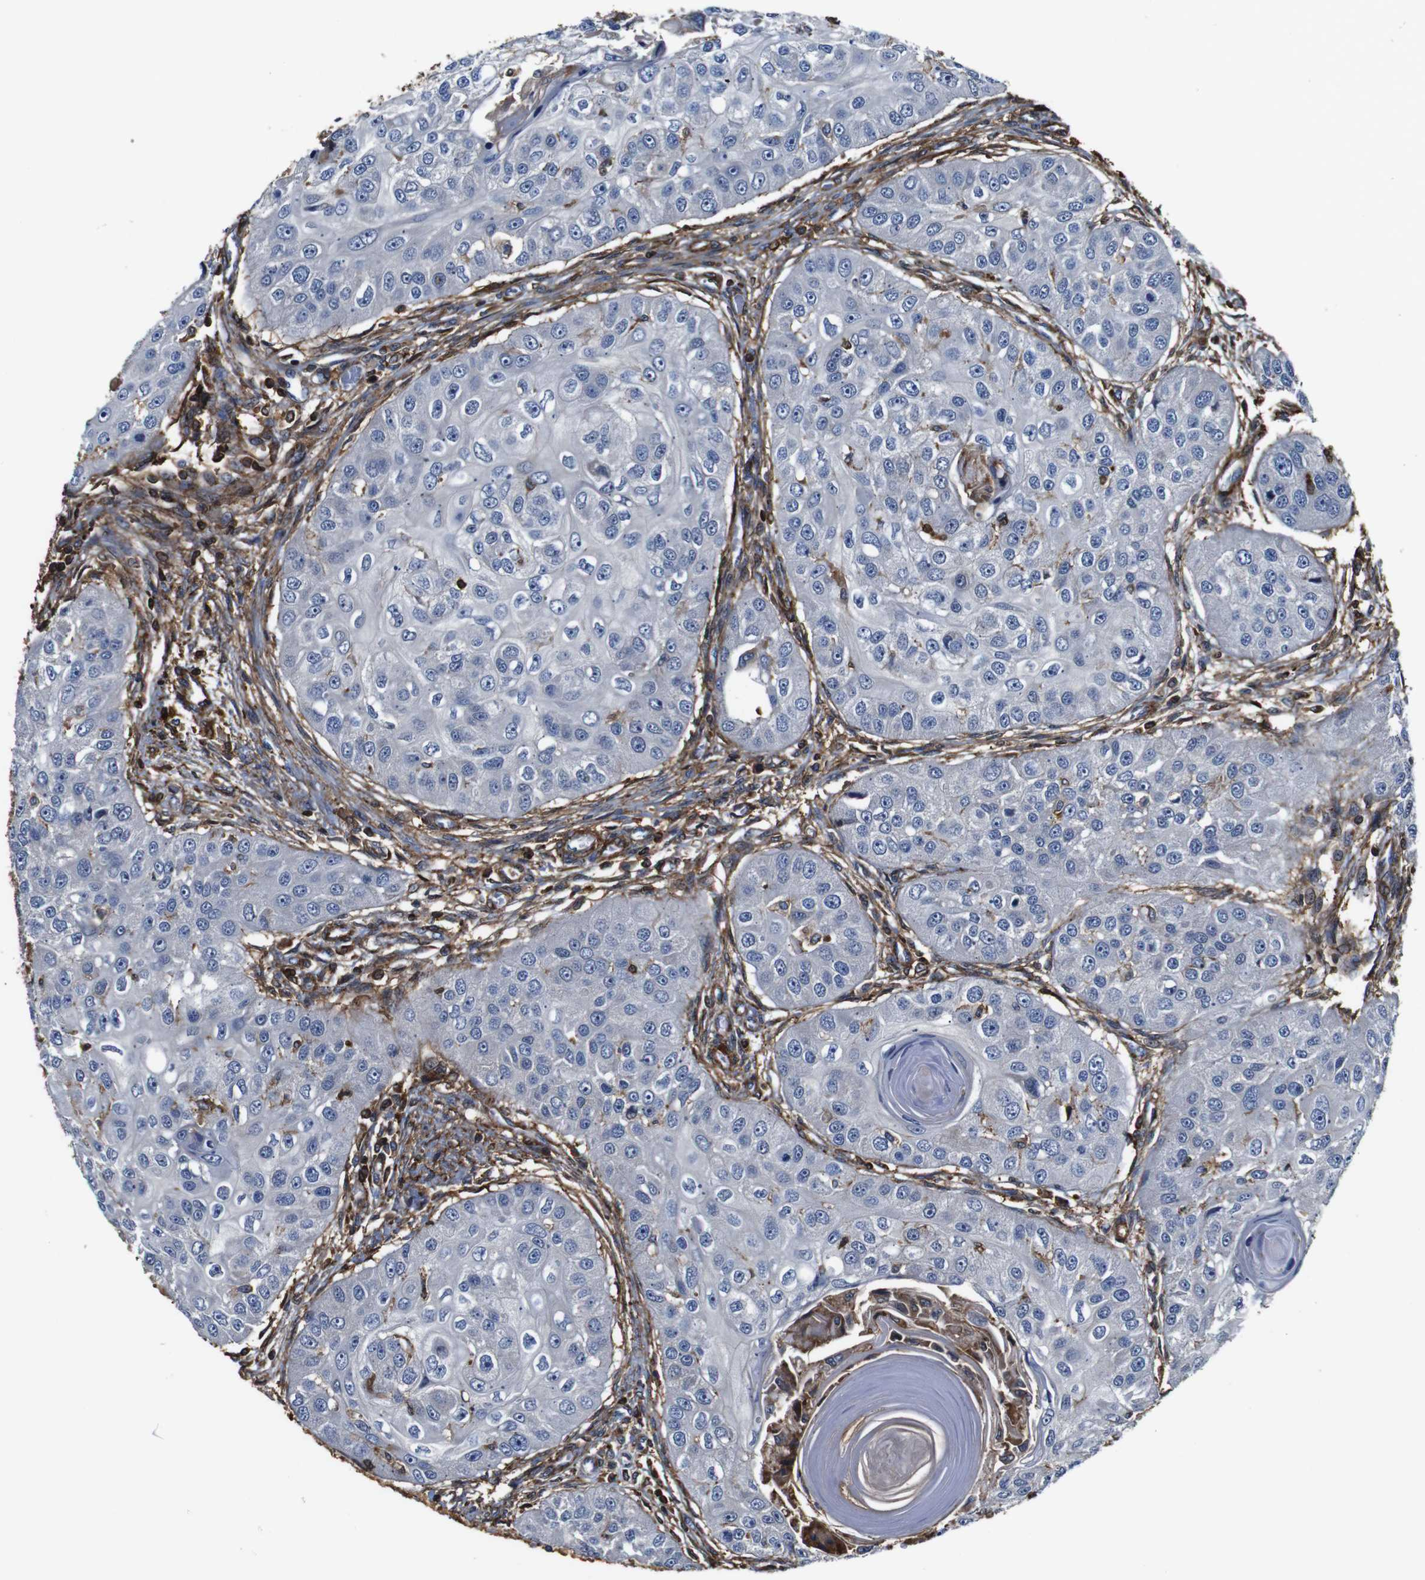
{"staining": {"intensity": "negative", "quantity": "none", "location": "none"}, "tissue": "head and neck cancer", "cell_type": "Tumor cells", "image_type": "cancer", "snomed": [{"axis": "morphology", "description": "Normal tissue, NOS"}, {"axis": "morphology", "description": "Squamous cell carcinoma, NOS"}, {"axis": "topography", "description": "Skeletal muscle"}, {"axis": "topography", "description": "Head-Neck"}], "caption": "Immunohistochemistry of human head and neck squamous cell carcinoma shows no positivity in tumor cells. The staining was performed using DAB (3,3'-diaminobenzidine) to visualize the protein expression in brown, while the nuclei were stained in blue with hematoxylin (Magnification: 20x).", "gene": "PI4KA", "patient": {"sex": "male", "age": 51}}